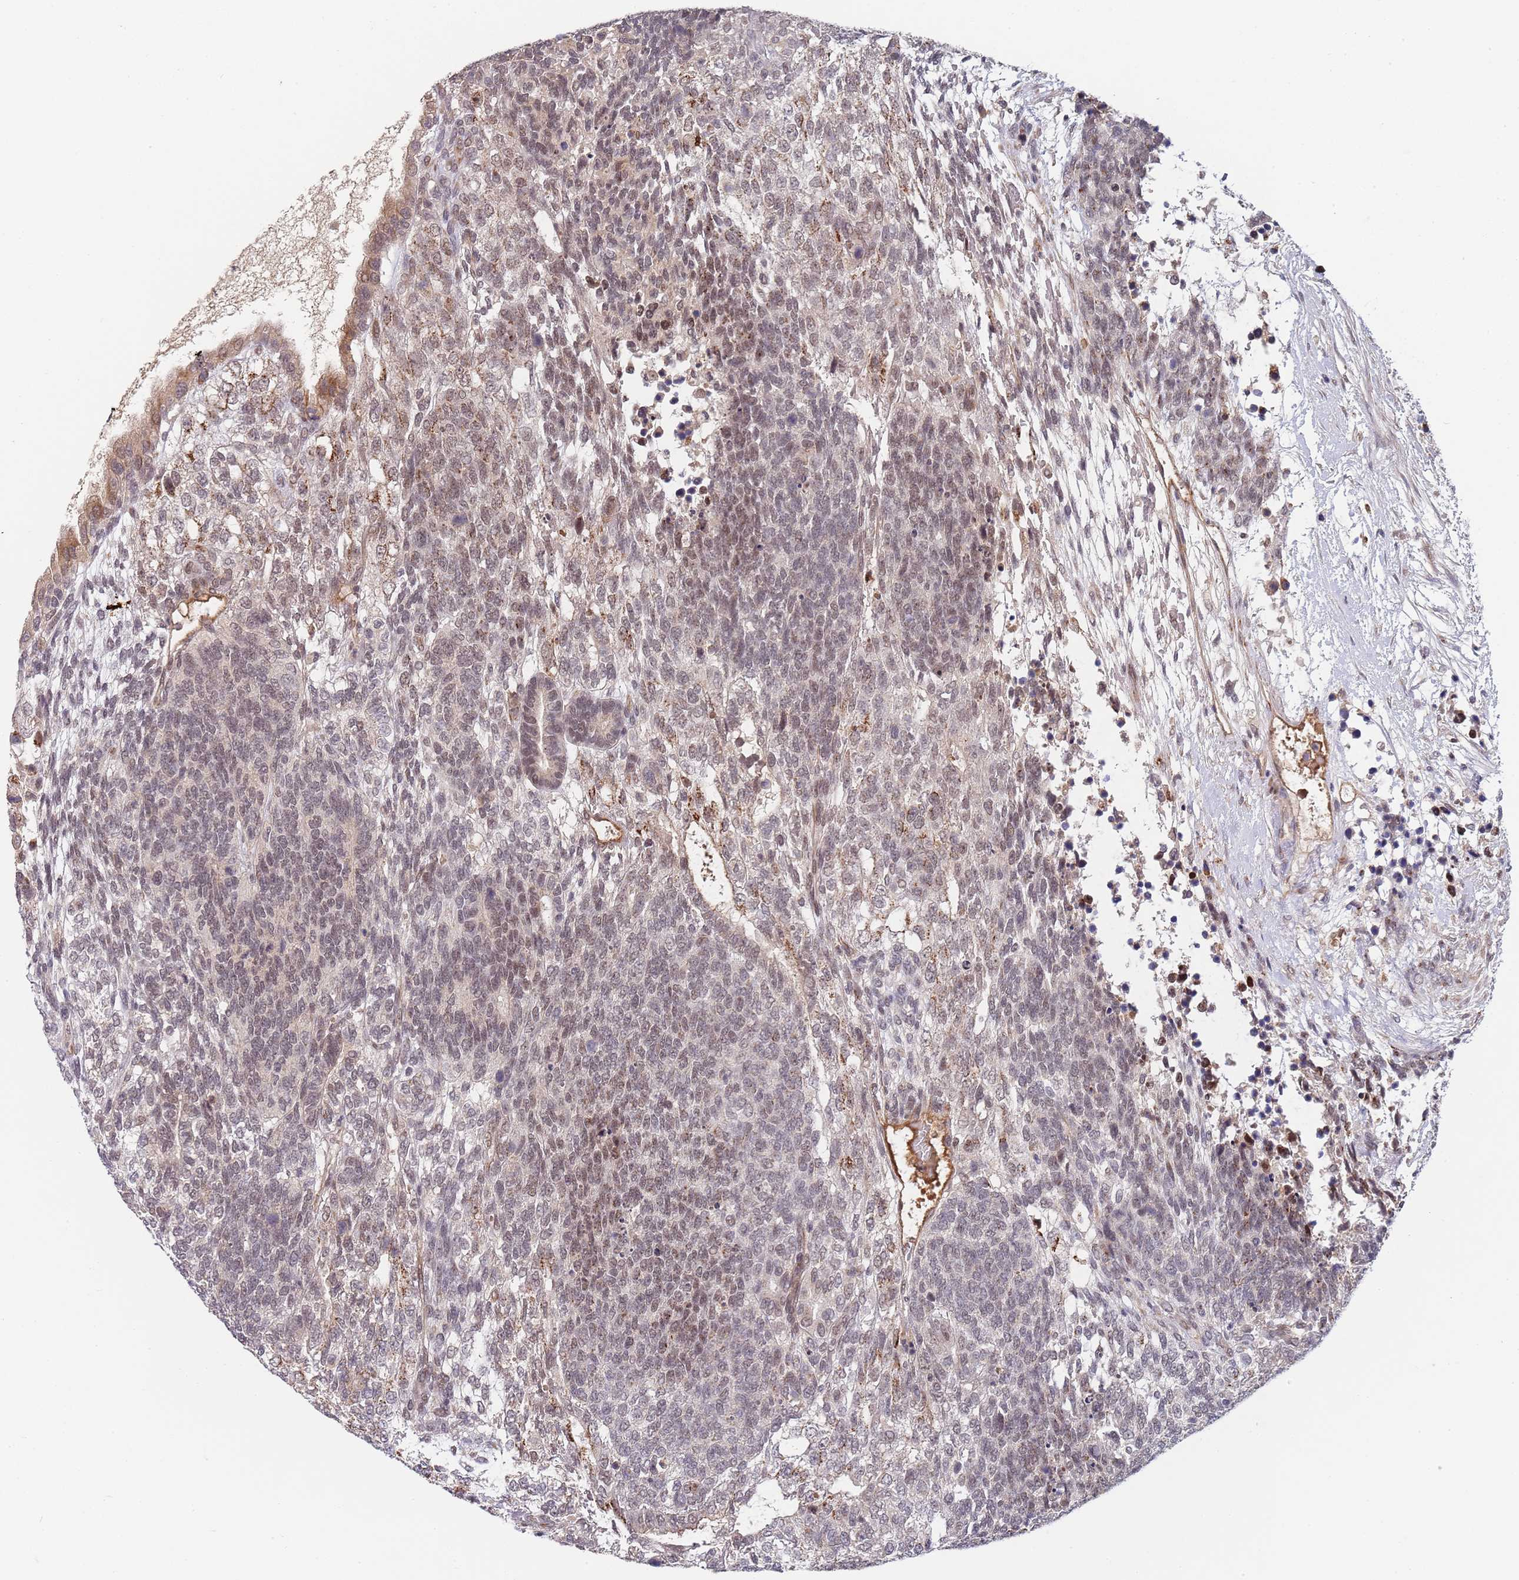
{"staining": {"intensity": "weak", "quantity": "25%-75%", "location": "nuclear"}, "tissue": "testis cancer", "cell_type": "Tumor cells", "image_type": "cancer", "snomed": [{"axis": "morphology", "description": "Carcinoma, Embryonal, NOS"}, {"axis": "topography", "description": "Testis"}], "caption": "Approximately 25%-75% of tumor cells in human testis embryonal carcinoma reveal weak nuclear protein staining as visualized by brown immunohistochemical staining.", "gene": "B4GALT4", "patient": {"sex": "male", "age": 23}}